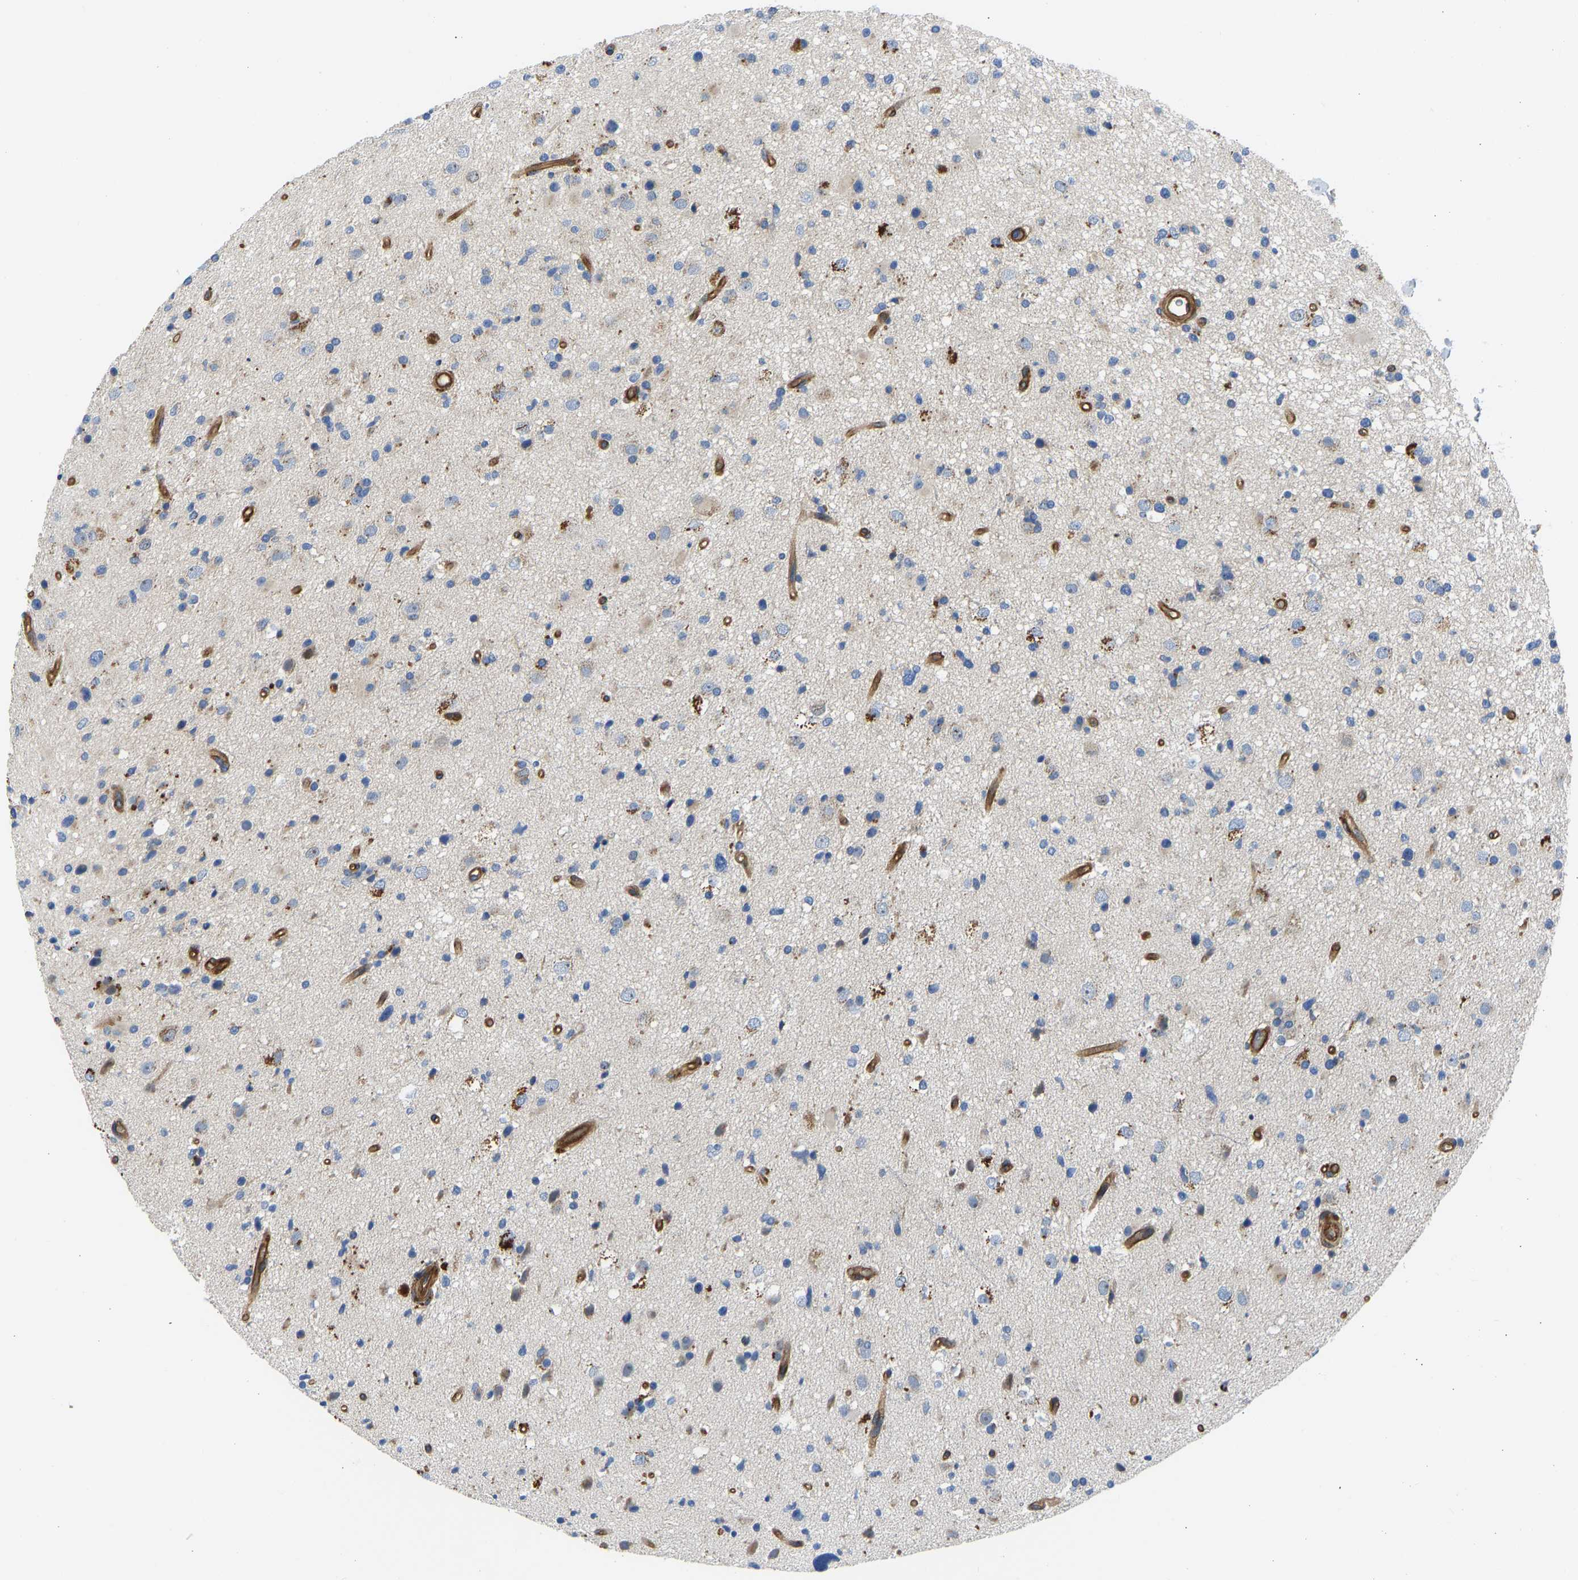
{"staining": {"intensity": "weak", "quantity": "<25%", "location": "cytoplasmic/membranous"}, "tissue": "glioma", "cell_type": "Tumor cells", "image_type": "cancer", "snomed": [{"axis": "morphology", "description": "Glioma, malignant, High grade"}, {"axis": "topography", "description": "Brain"}], "caption": "Glioma was stained to show a protein in brown. There is no significant positivity in tumor cells.", "gene": "MYO1C", "patient": {"sex": "male", "age": 33}}